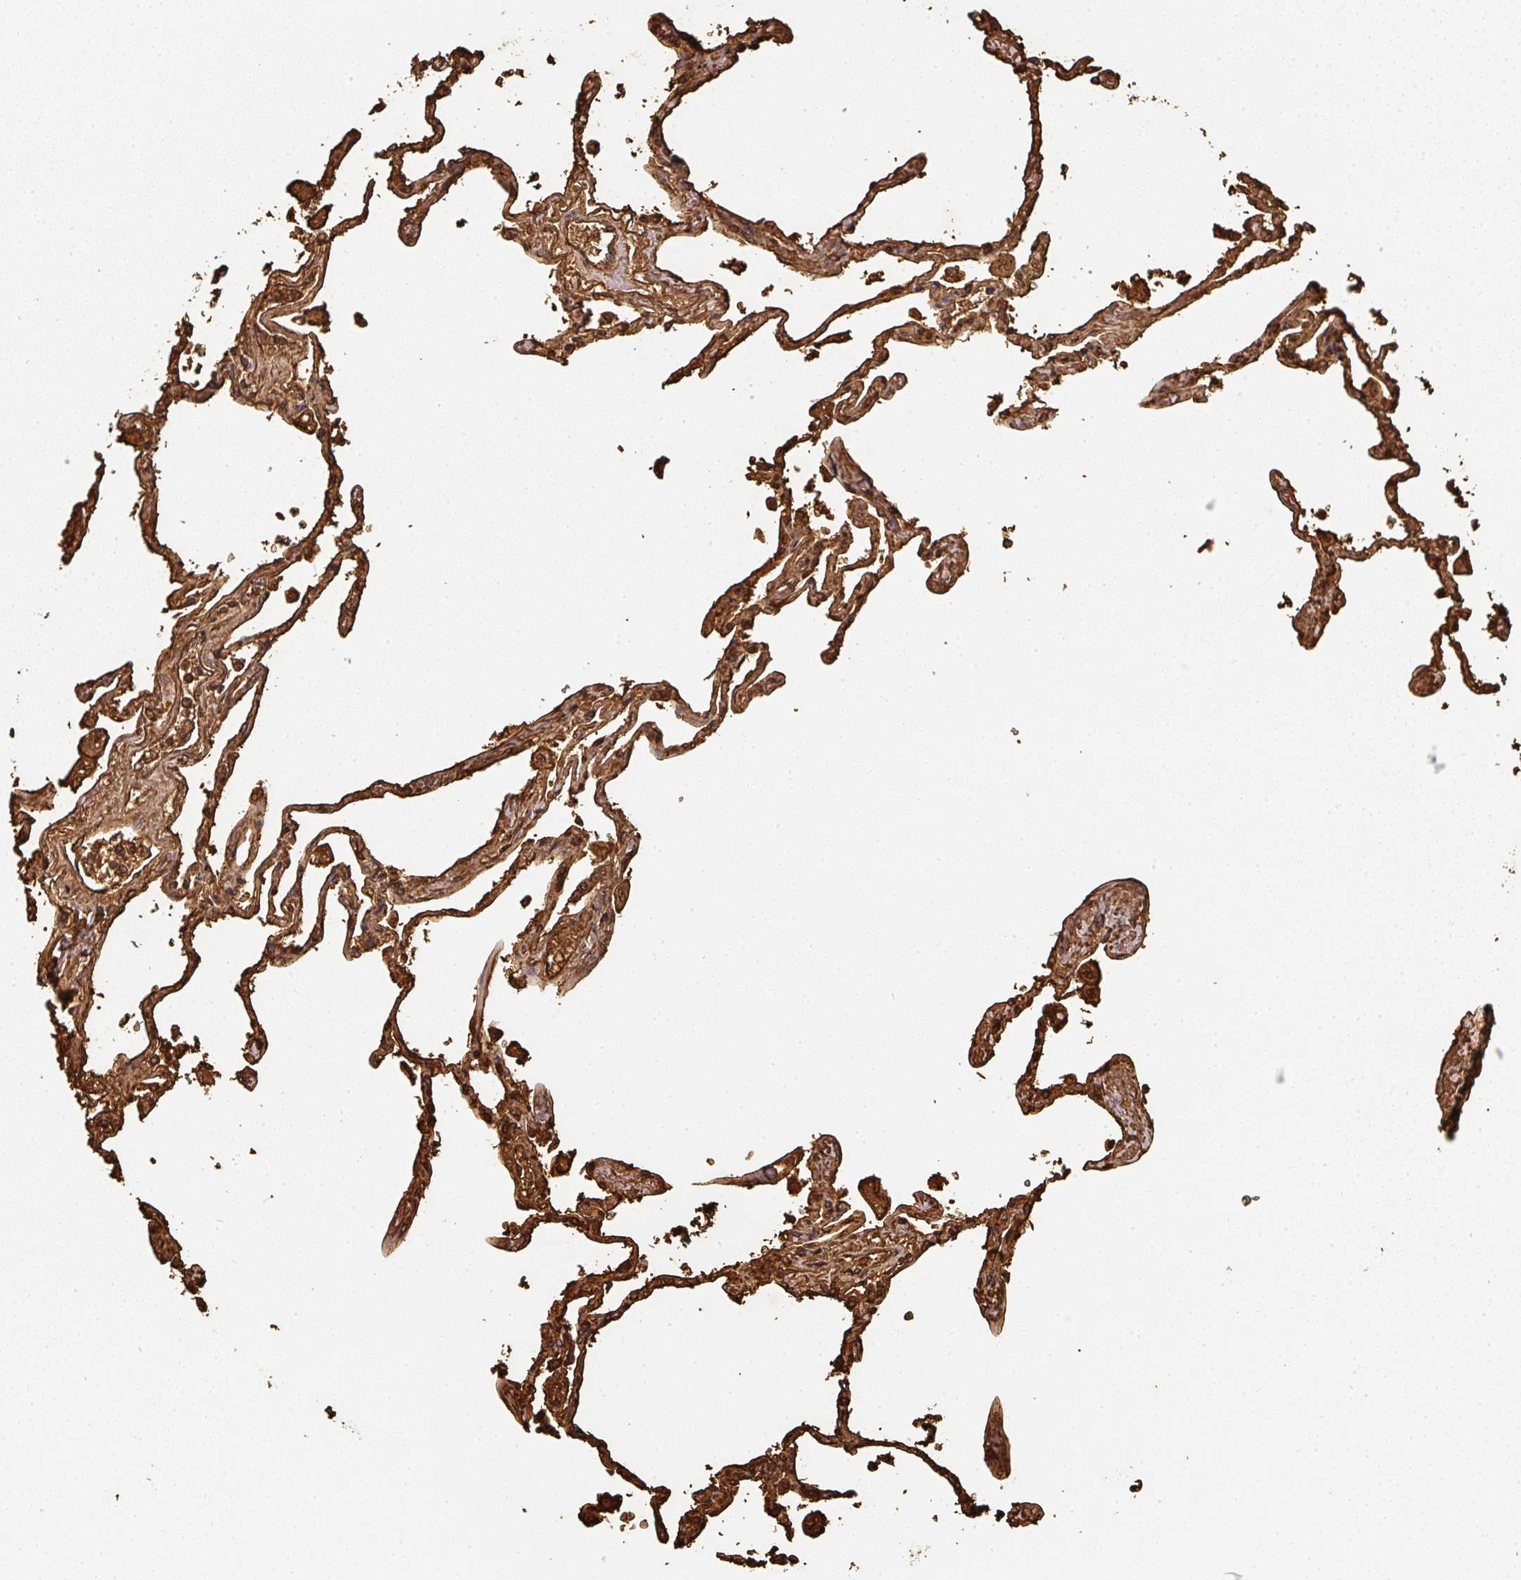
{"staining": {"intensity": "moderate", "quantity": "25%-75%", "location": "cytoplasmic/membranous"}, "tissue": "lung", "cell_type": "Alveolar cells", "image_type": "normal", "snomed": [{"axis": "morphology", "description": "Normal tissue, NOS"}, {"axis": "topography", "description": "Lung"}], "caption": "DAB (3,3'-diaminobenzidine) immunohistochemical staining of unremarkable lung demonstrates moderate cytoplasmic/membranous protein positivity in about 25%-75% of alveolar cells.", "gene": "ALB", "patient": {"sex": "female", "age": 67}}